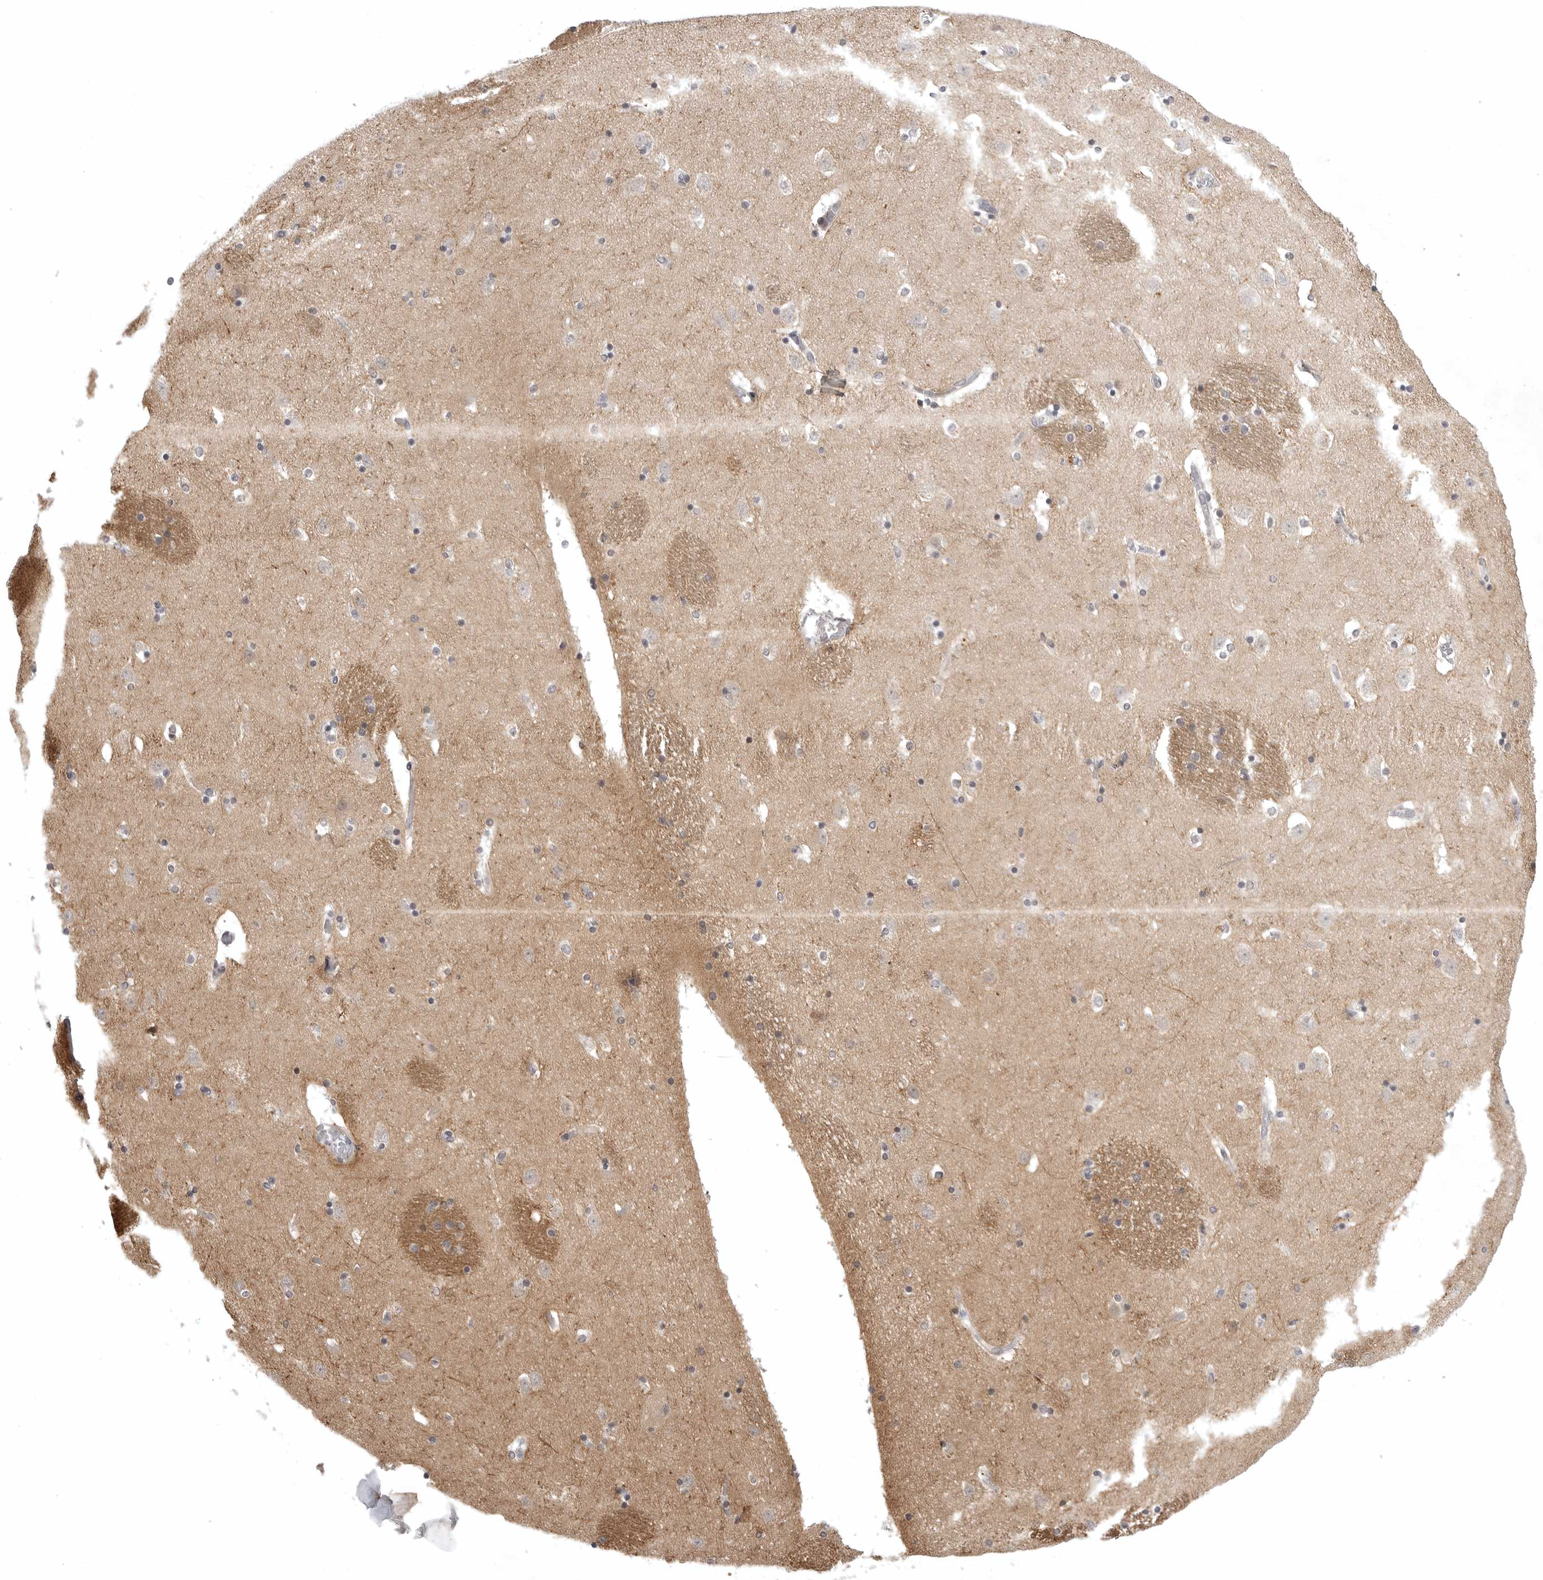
{"staining": {"intensity": "moderate", "quantity": "<25%", "location": "cytoplasmic/membranous"}, "tissue": "caudate", "cell_type": "Glial cells", "image_type": "normal", "snomed": [{"axis": "morphology", "description": "Normal tissue, NOS"}, {"axis": "topography", "description": "Lateral ventricle wall"}], "caption": "Immunohistochemical staining of benign caudate demonstrates <25% levels of moderate cytoplasmic/membranous protein positivity in approximately <25% of glial cells.", "gene": "CD300LD", "patient": {"sex": "male", "age": 45}}